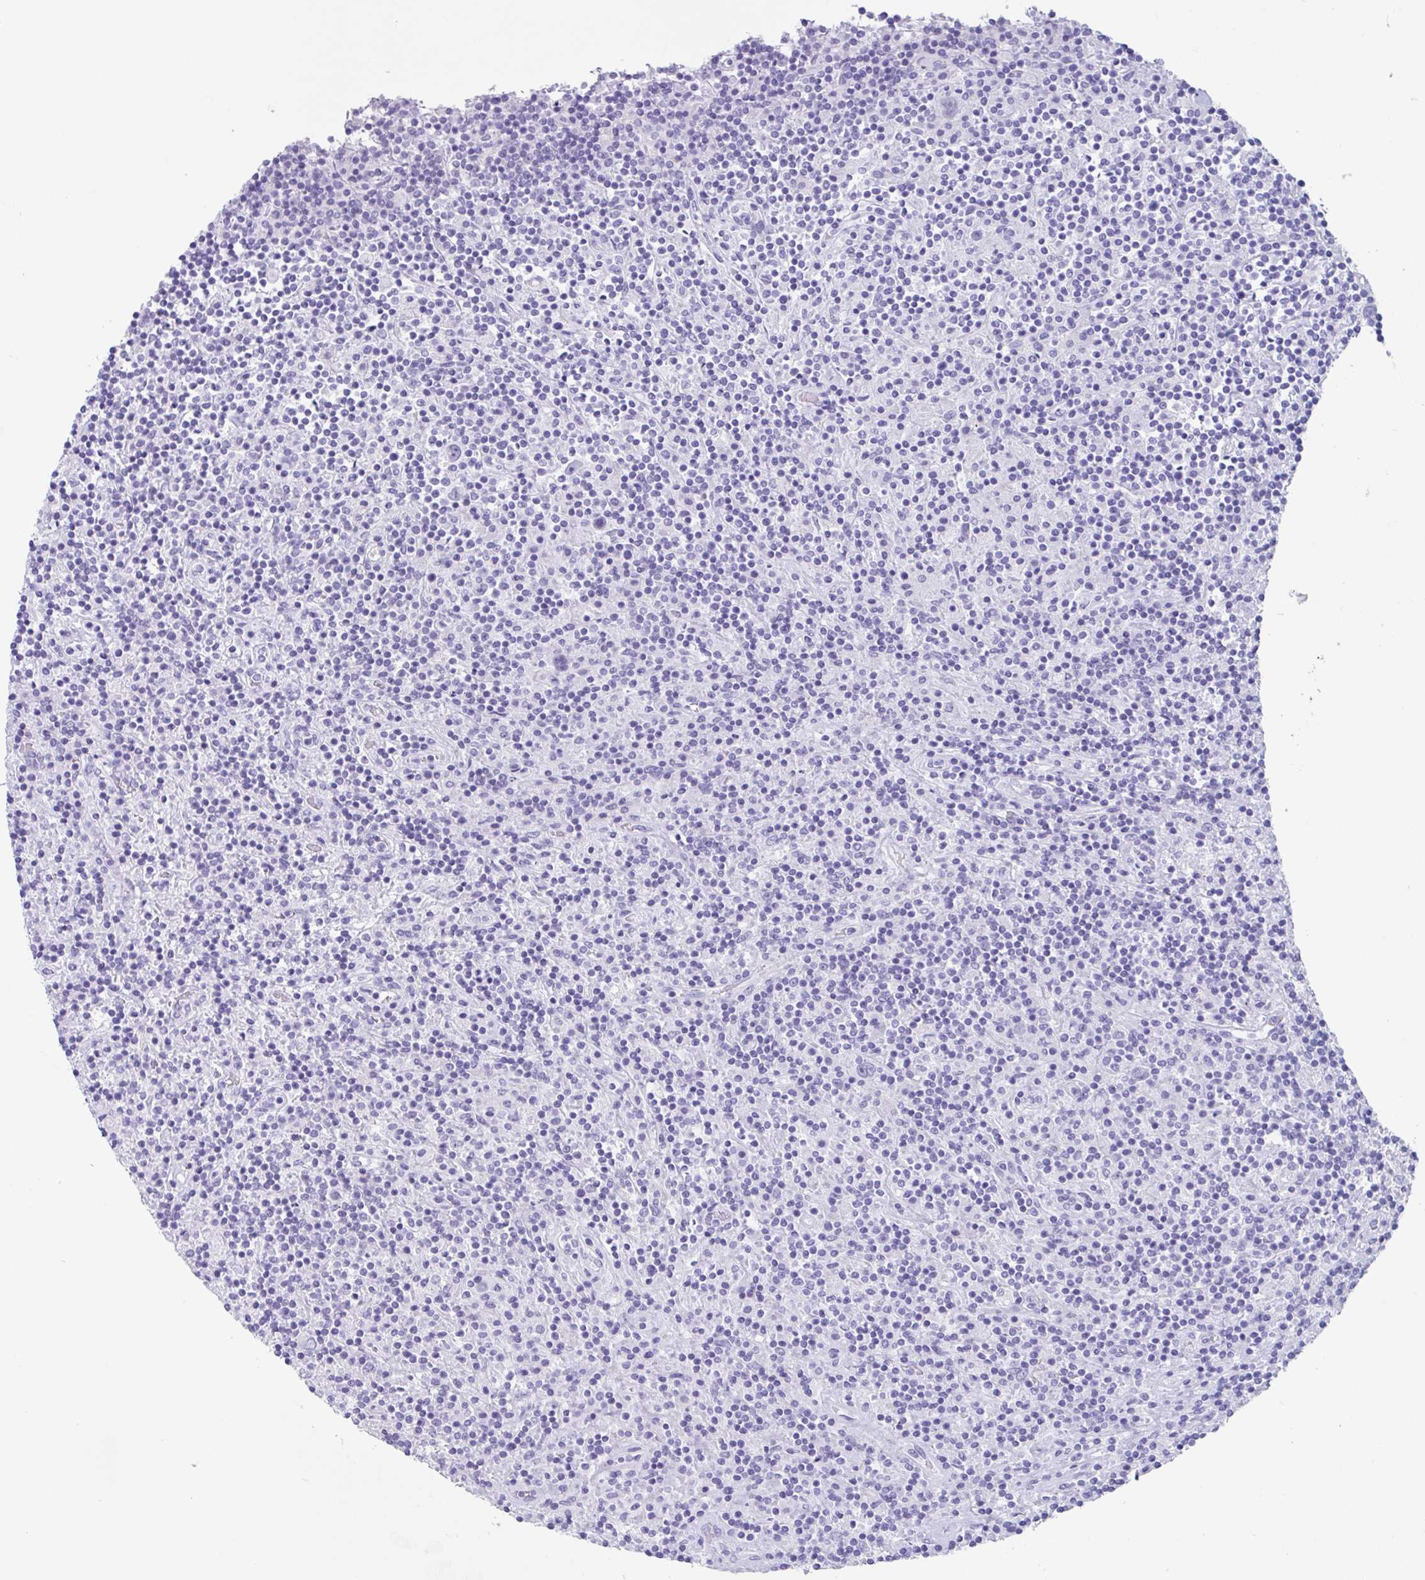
{"staining": {"intensity": "negative", "quantity": "none", "location": "none"}, "tissue": "lymphoma", "cell_type": "Tumor cells", "image_type": "cancer", "snomed": [{"axis": "morphology", "description": "Hodgkin's disease, NOS"}, {"axis": "topography", "description": "Lymph node"}], "caption": "A high-resolution histopathology image shows immunohistochemistry staining of Hodgkin's disease, which demonstrates no significant staining in tumor cells.", "gene": "TAS2R41", "patient": {"sex": "male", "age": 70}}